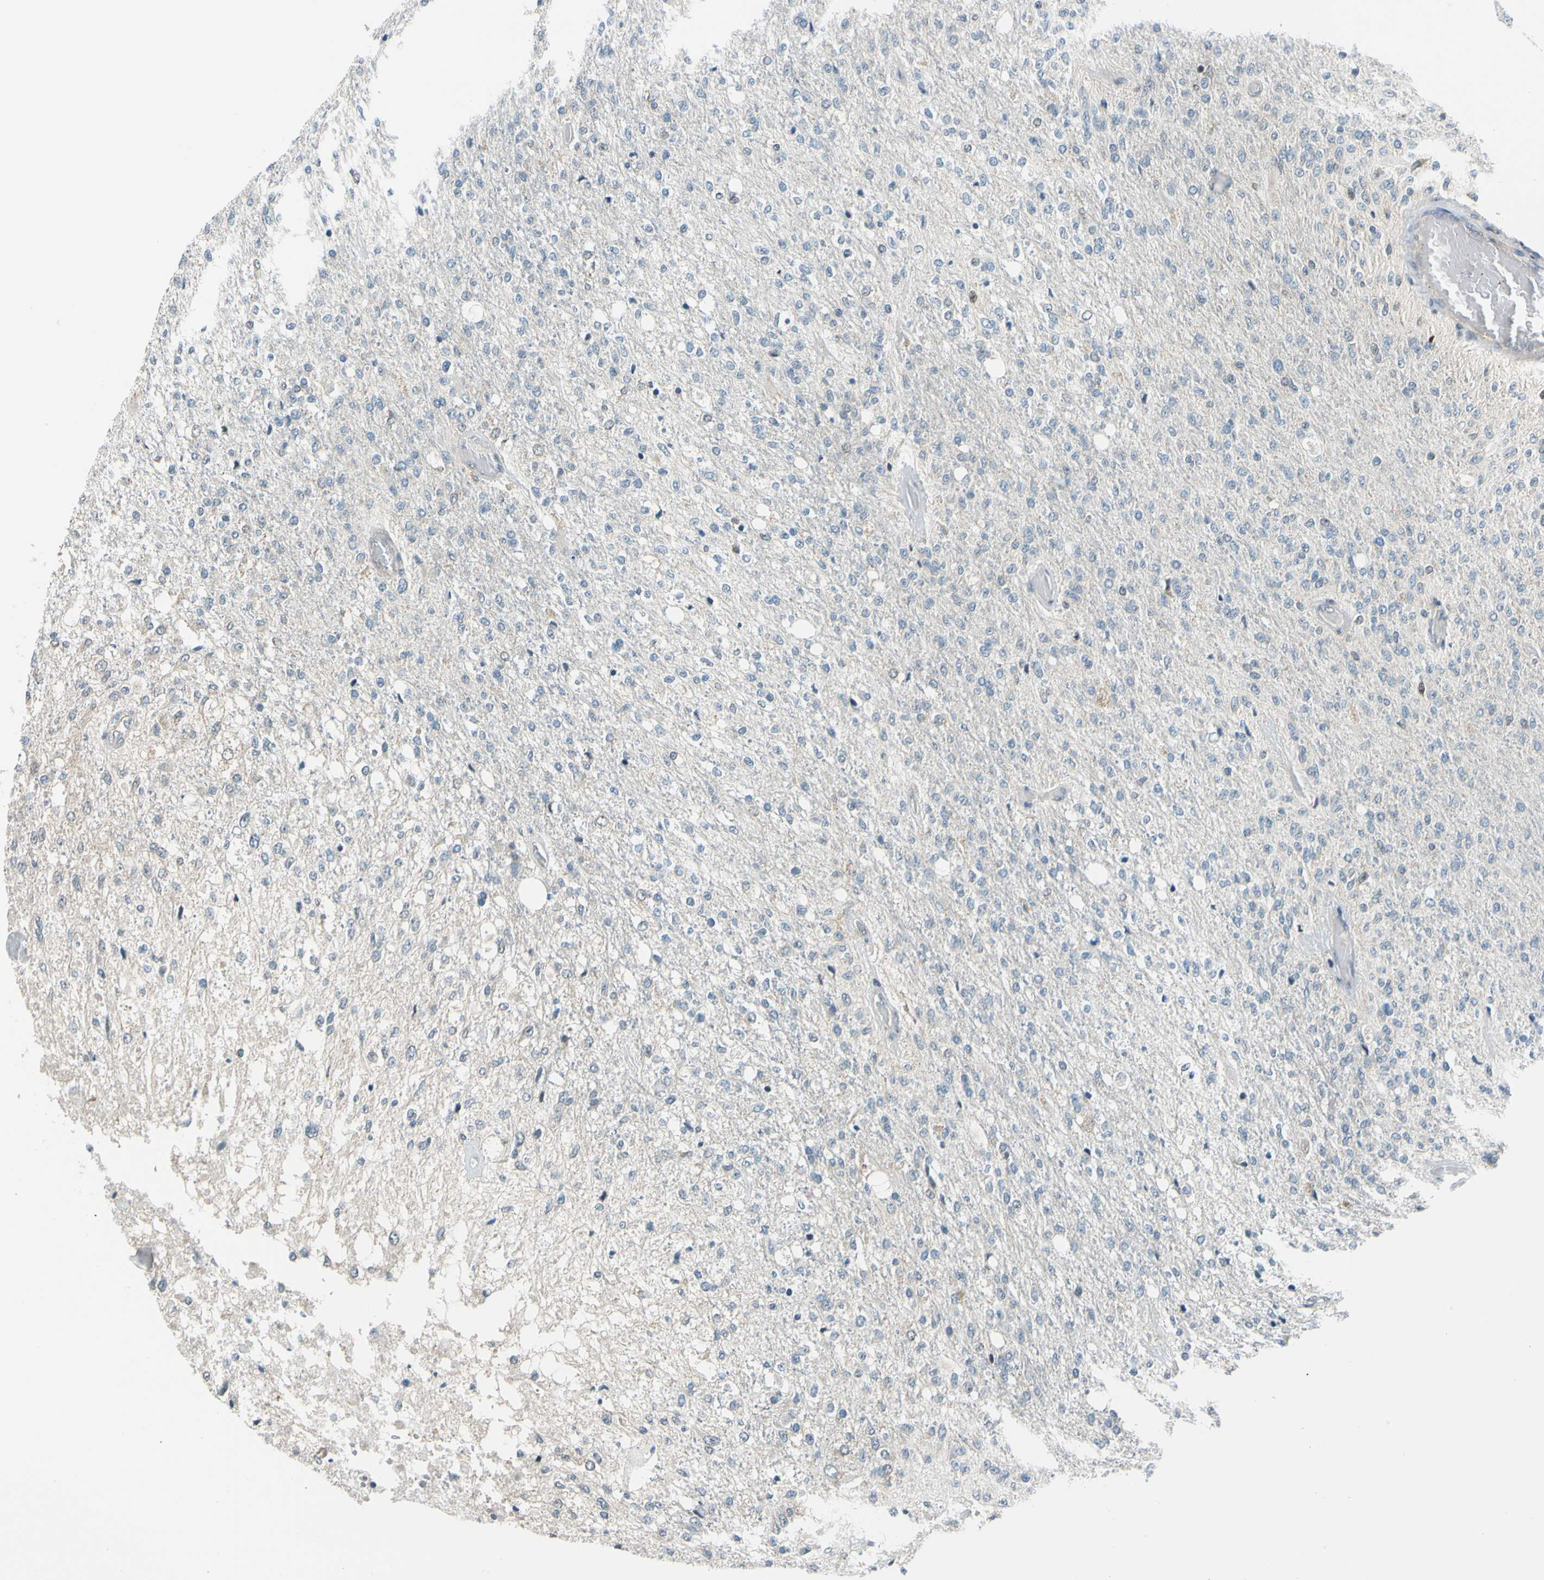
{"staining": {"intensity": "moderate", "quantity": "25%-75%", "location": "cytoplasmic/membranous,nuclear"}, "tissue": "glioma", "cell_type": "Tumor cells", "image_type": "cancer", "snomed": [{"axis": "morphology", "description": "Normal tissue, NOS"}, {"axis": "morphology", "description": "Glioma, malignant, High grade"}, {"axis": "topography", "description": "Cerebral cortex"}], "caption": "High-grade glioma (malignant) stained with a brown dye reveals moderate cytoplasmic/membranous and nuclear positive positivity in approximately 25%-75% of tumor cells.", "gene": "MAPK9", "patient": {"sex": "male", "age": 77}}